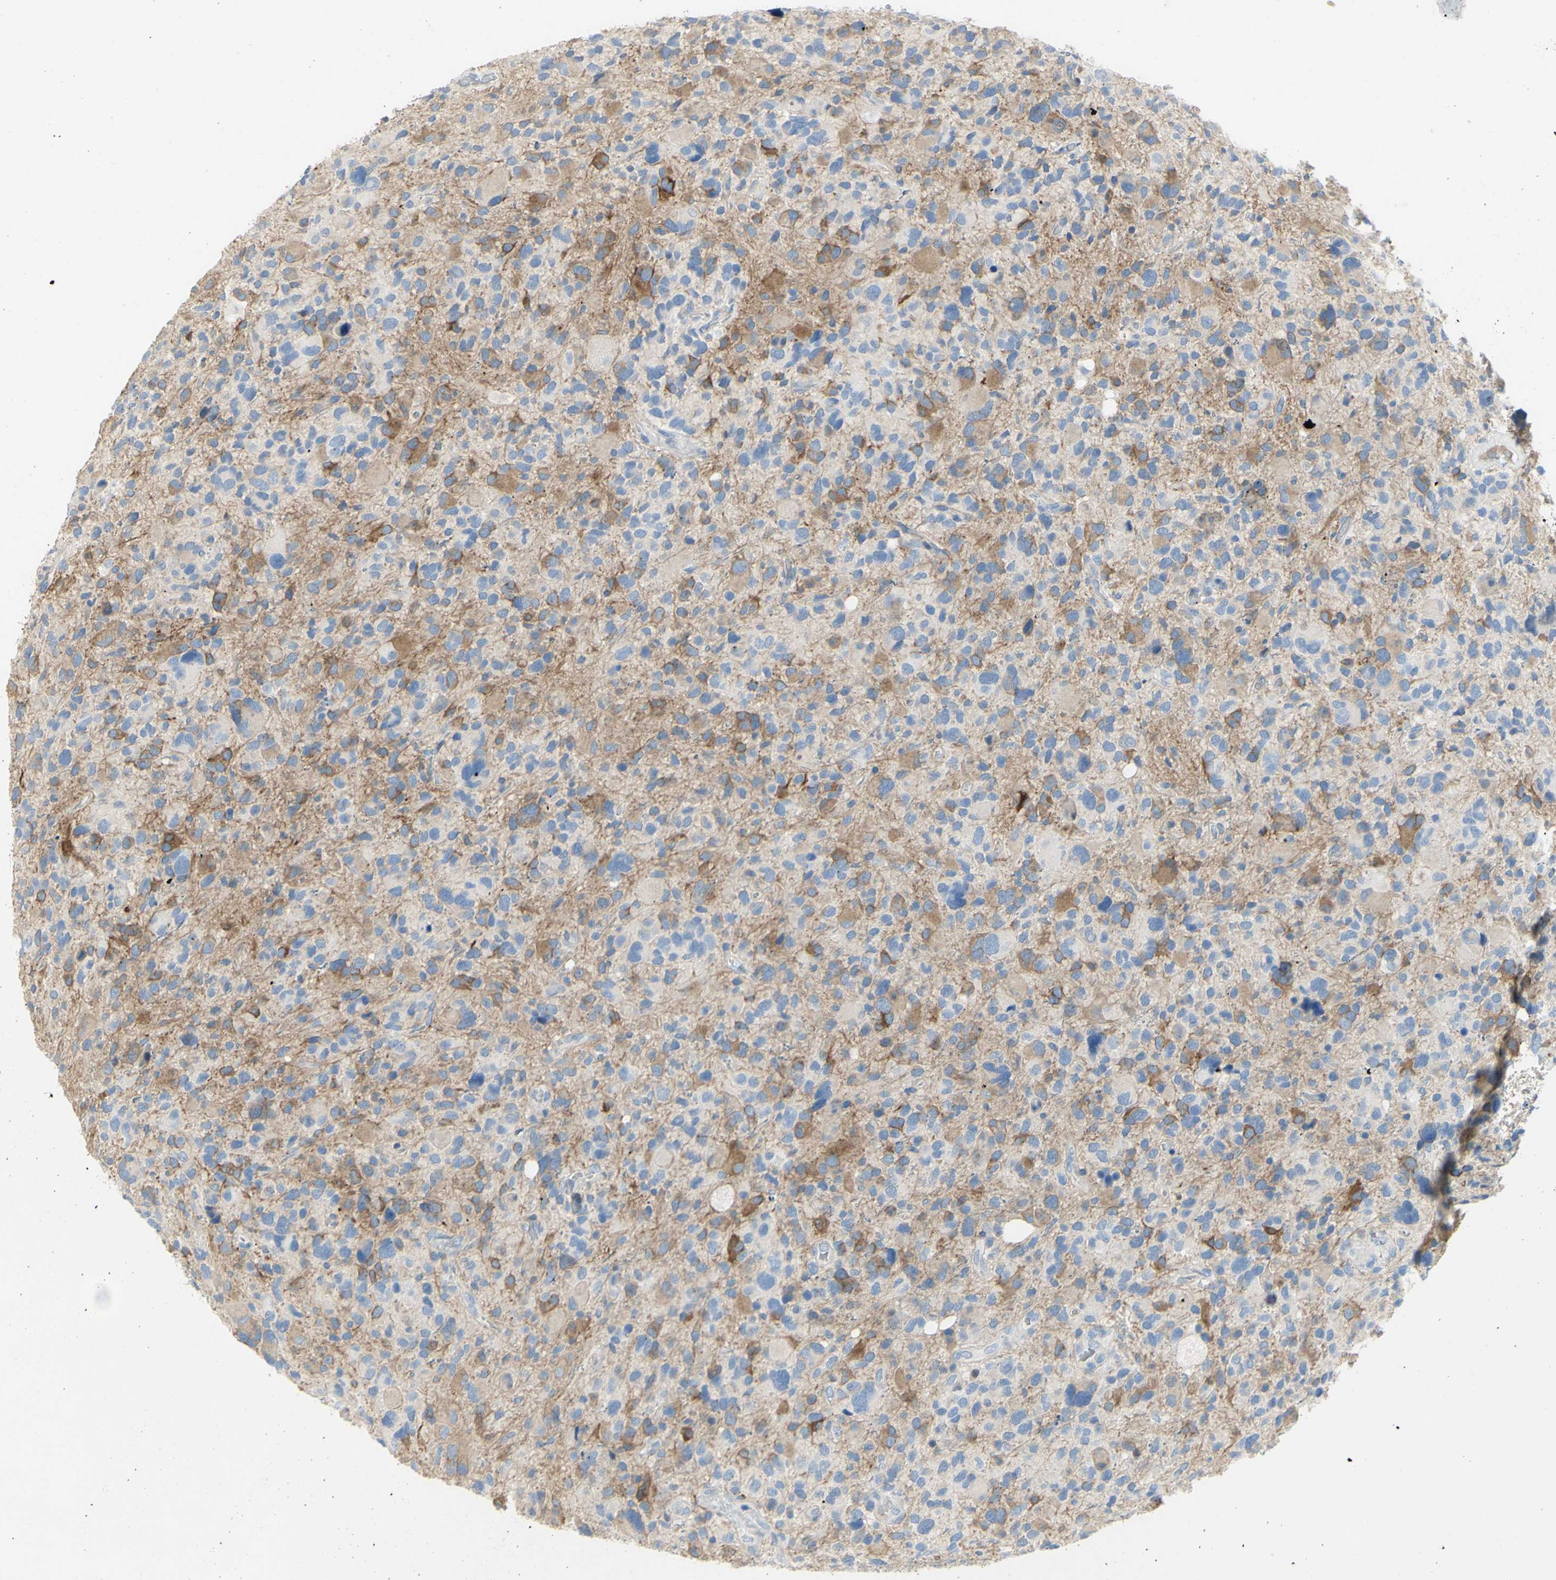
{"staining": {"intensity": "weak", "quantity": ">75%", "location": "cytoplasmic/membranous"}, "tissue": "glioma", "cell_type": "Tumor cells", "image_type": "cancer", "snomed": [{"axis": "morphology", "description": "Glioma, malignant, High grade"}, {"axis": "topography", "description": "Brain"}], "caption": "High-magnification brightfield microscopy of glioma stained with DAB (3,3'-diaminobenzidine) (brown) and counterstained with hematoxylin (blue). tumor cells exhibit weak cytoplasmic/membranous positivity is present in about>75% of cells.", "gene": "MUC1", "patient": {"sex": "male", "age": 48}}